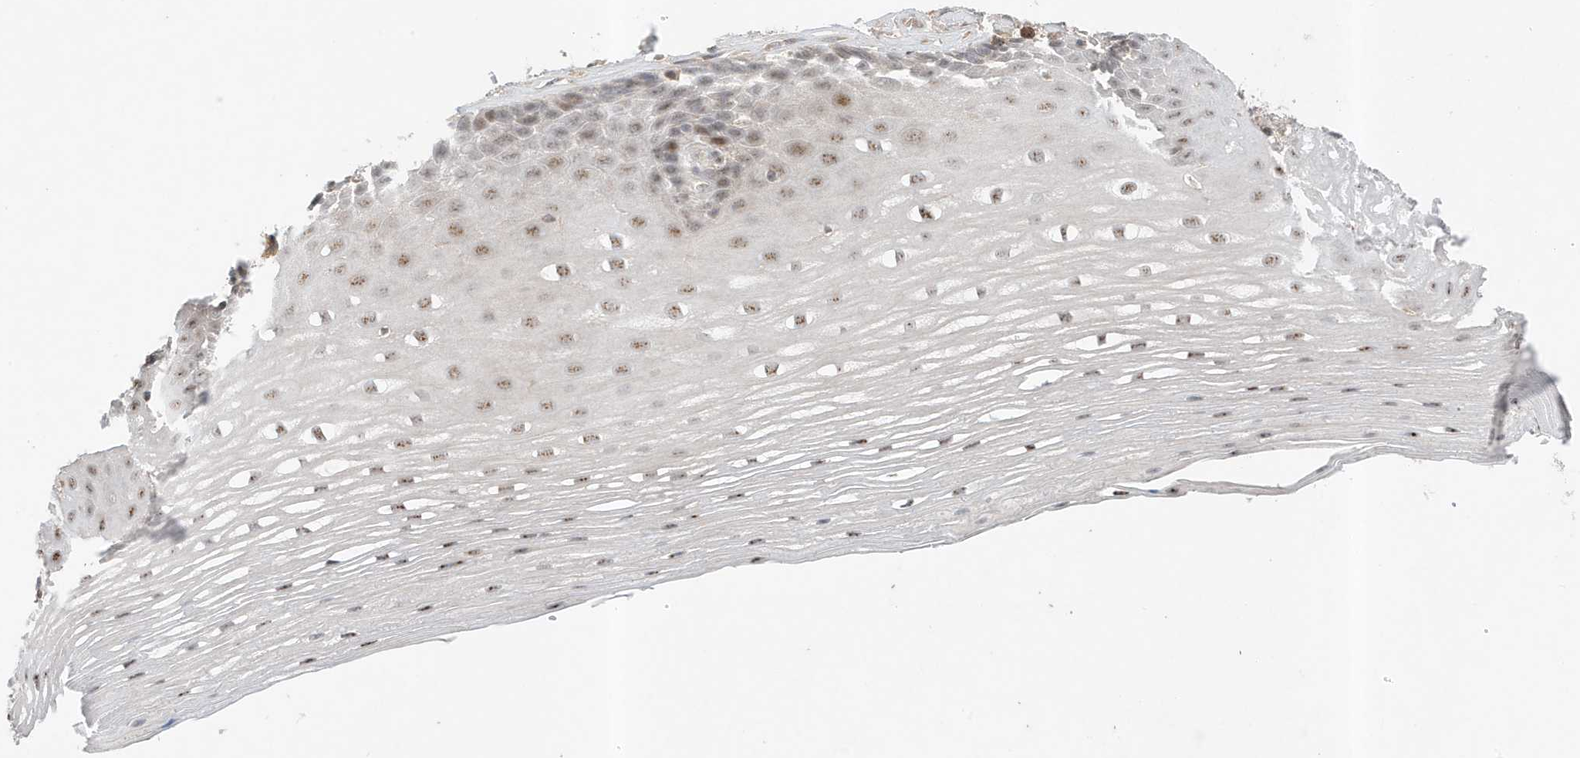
{"staining": {"intensity": "moderate", "quantity": "25%-75%", "location": "nuclear"}, "tissue": "esophagus", "cell_type": "Squamous epithelial cells", "image_type": "normal", "snomed": [{"axis": "morphology", "description": "Normal tissue, NOS"}, {"axis": "topography", "description": "Esophagus"}], "caption": "Immunohistochemistry photomicrograph of benign human esophagus stained for a protein (brown), which demonstrates medium levels of moderate nuclear staining in about 25%-75% of squamous epithelial cells.", "gene": "MAST3", "patient": {"sex": "male", "age": 62}}